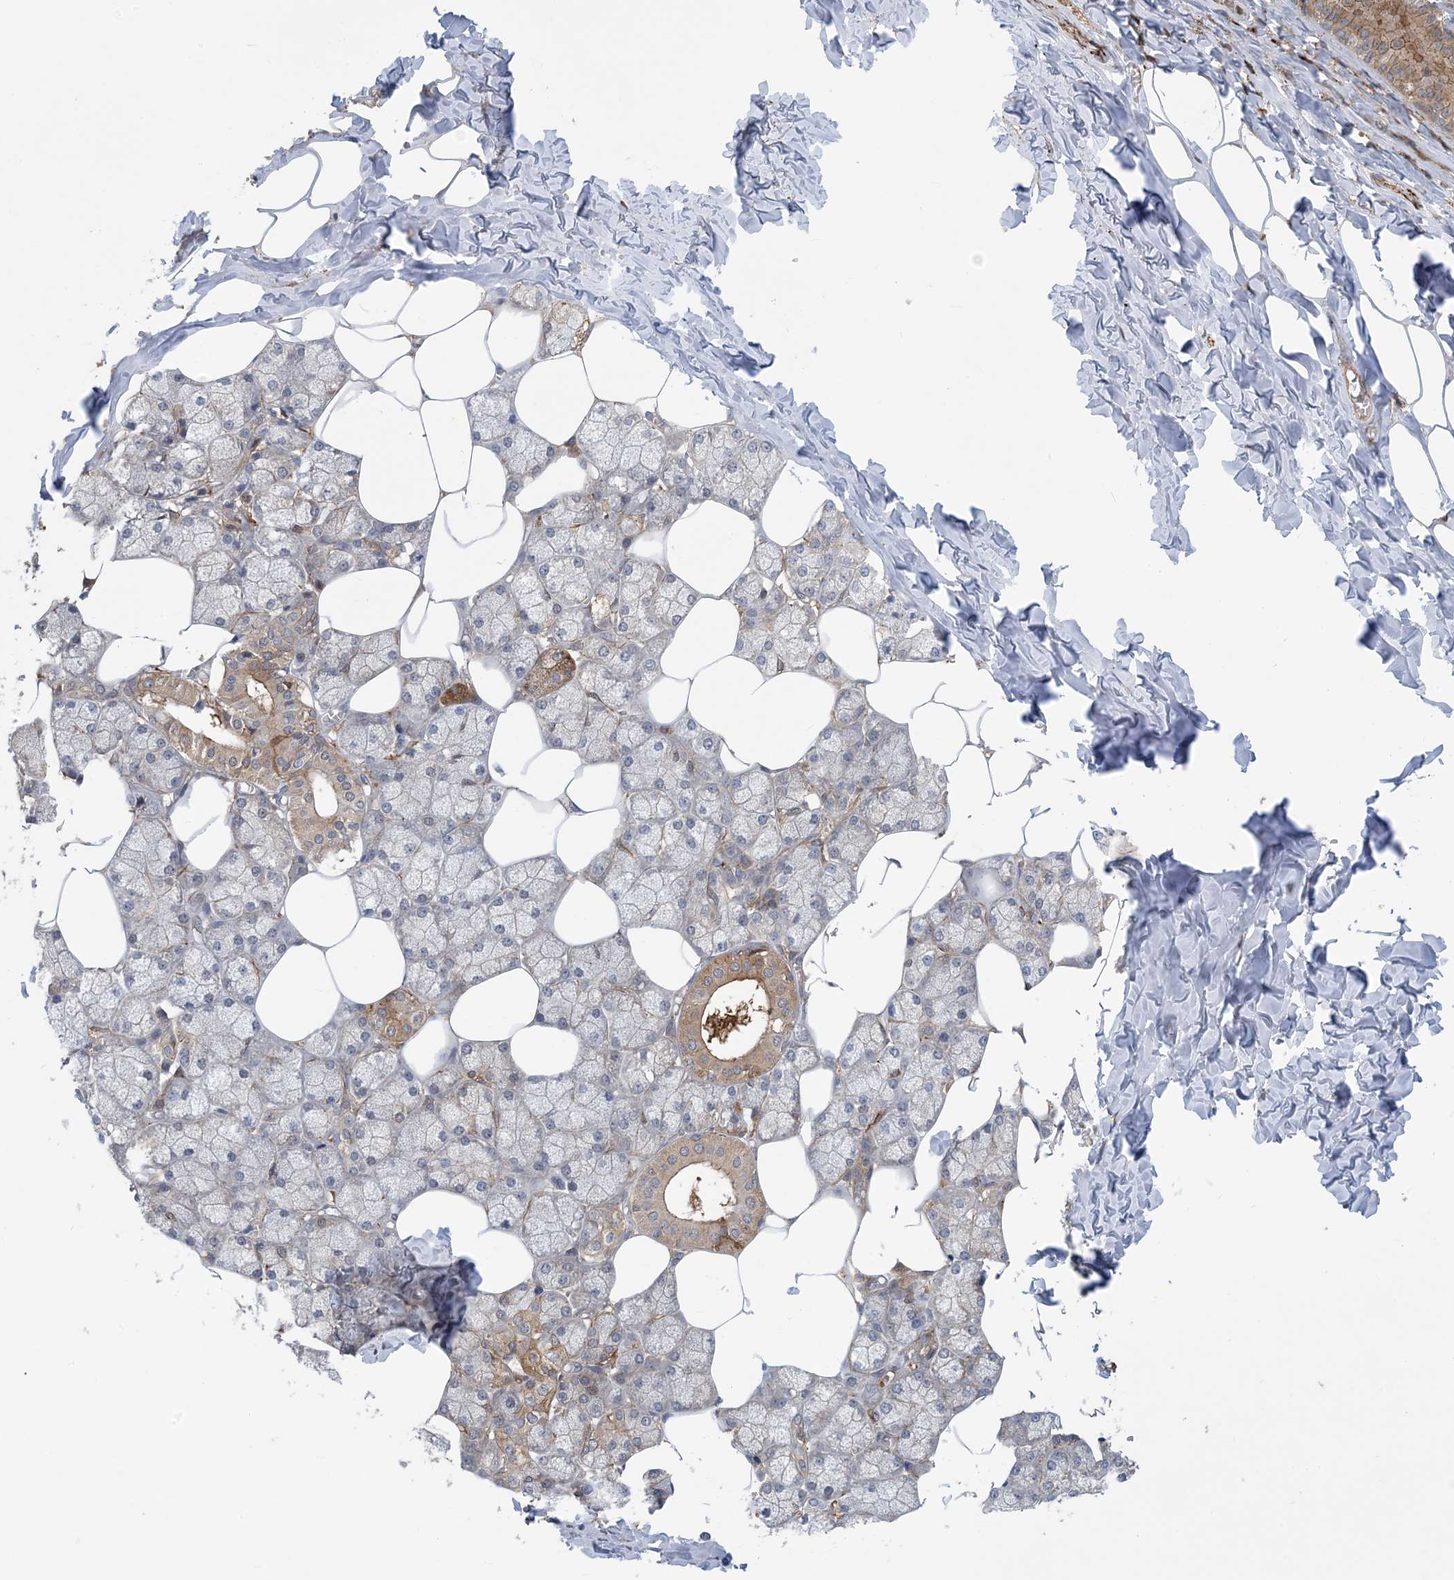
{"staining": {"intensity": "moderate", "quantity": "<25%", "location": "cytoplasmic/membranous"}, "tissue": "salivary gland", "cell_type": "Glandular cells", "image_type": "normal", "snomed": [{"axis": "morphology", "description": "Normal tissue, NOS"}, {"axis": "topography", "description": "Salivary gland"}], "caption": "A brown stain highlights moderate cytoplasmic/membranous positivity of a protein in glandular cells of benign human salivary gland.", "gene": "HS1BP3", "patient": {"sex": "male", "age": 62}}